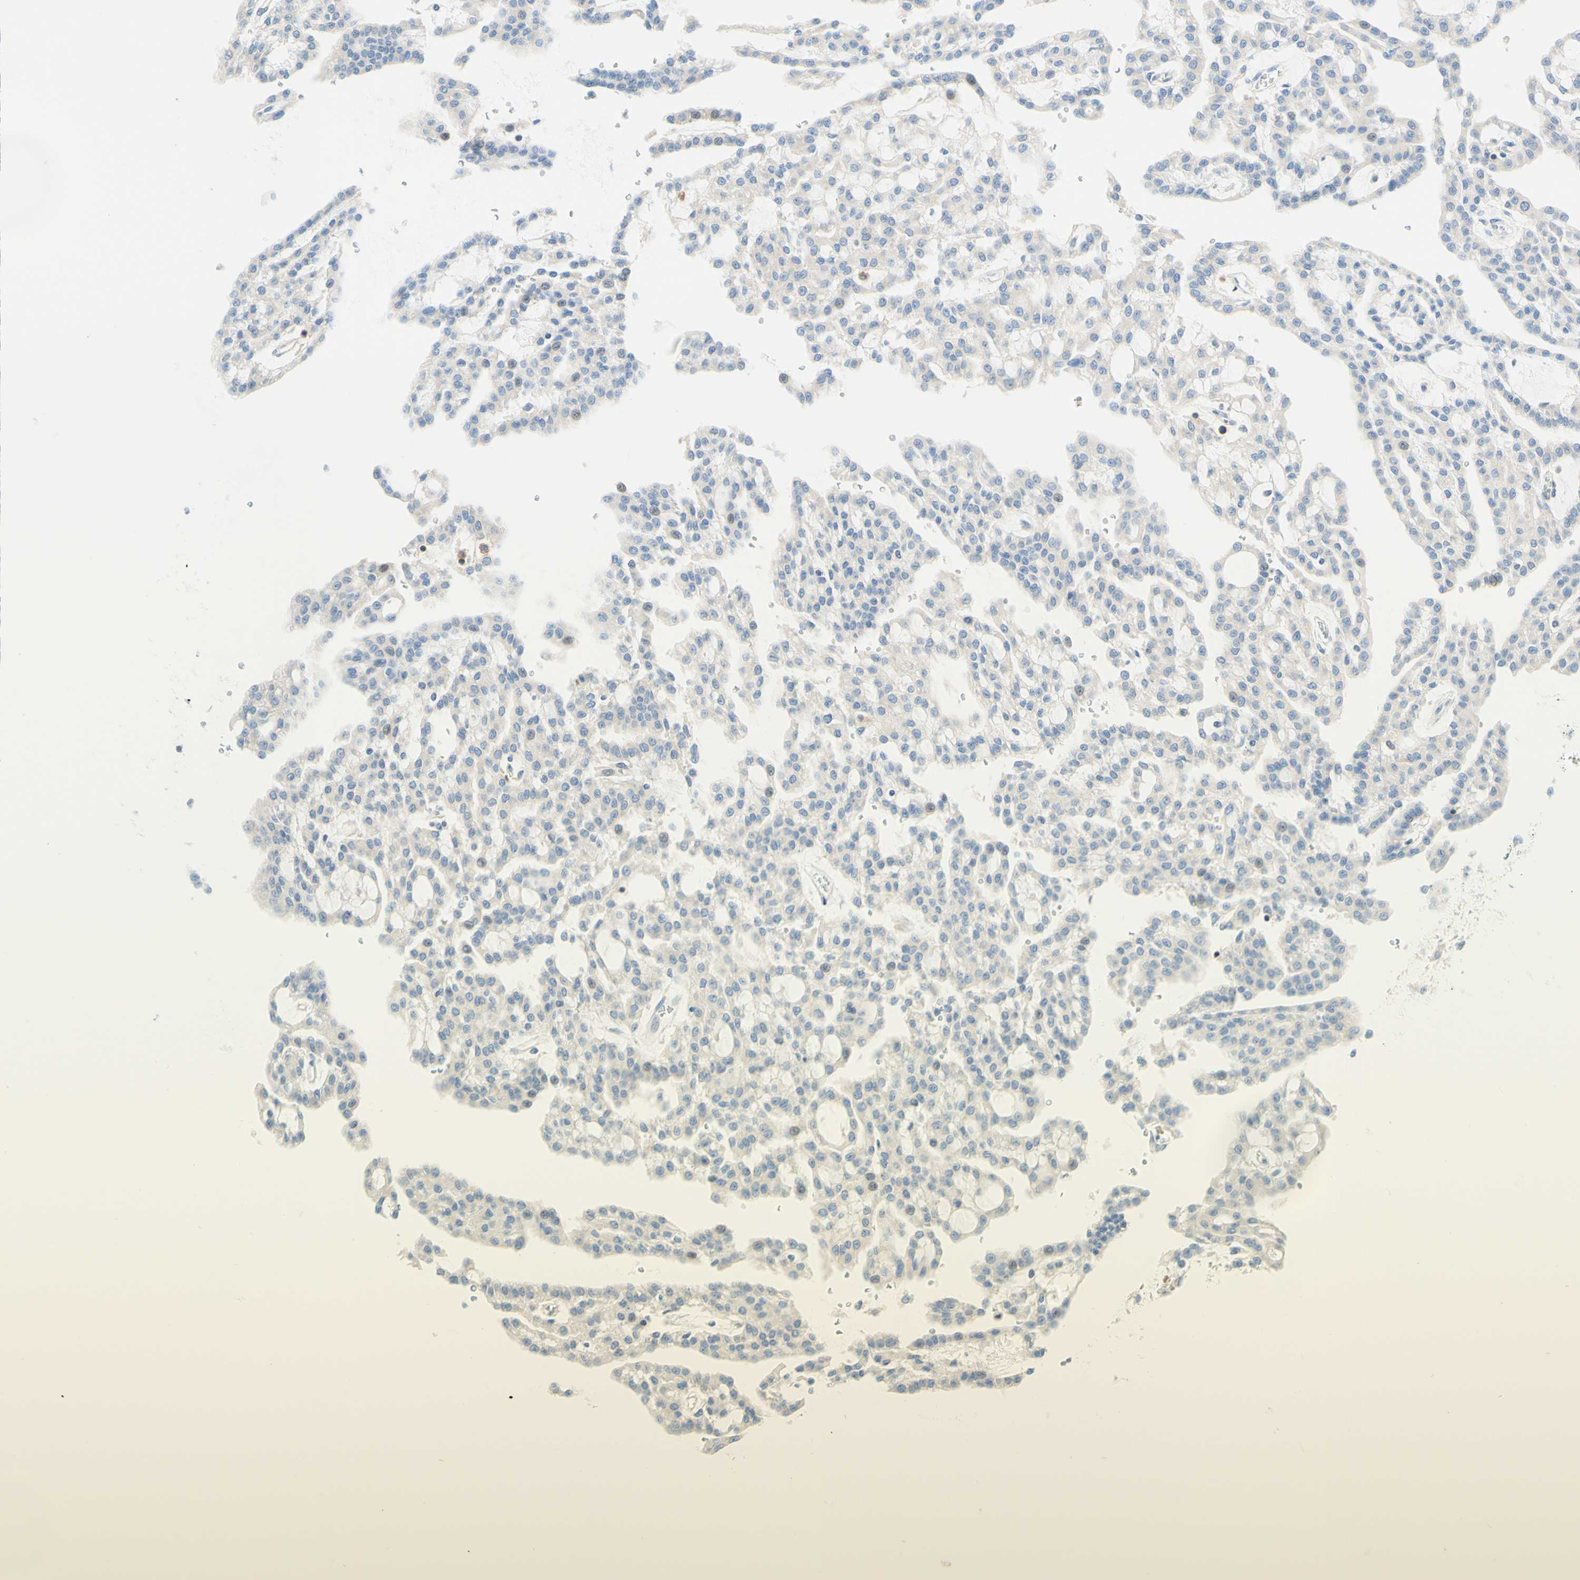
{"staining": {"intensity": "negative", "quantity": "none", "location": "none"}, "tissue": "renal cancer", "cell_type": "Tumor cells", "image_type": "cancer", "snomed": [{"axis": "morphology", "description": "Adenocarcinoma, NOS"}, {"axis": "topography", "description": "Kidney"}], "caption": "Micrograph shows no significant protein staining in tumor cells of adenocarcinoma (renal).", "gene": "LAT", "patient": {"sex": "male", "age": 63}}